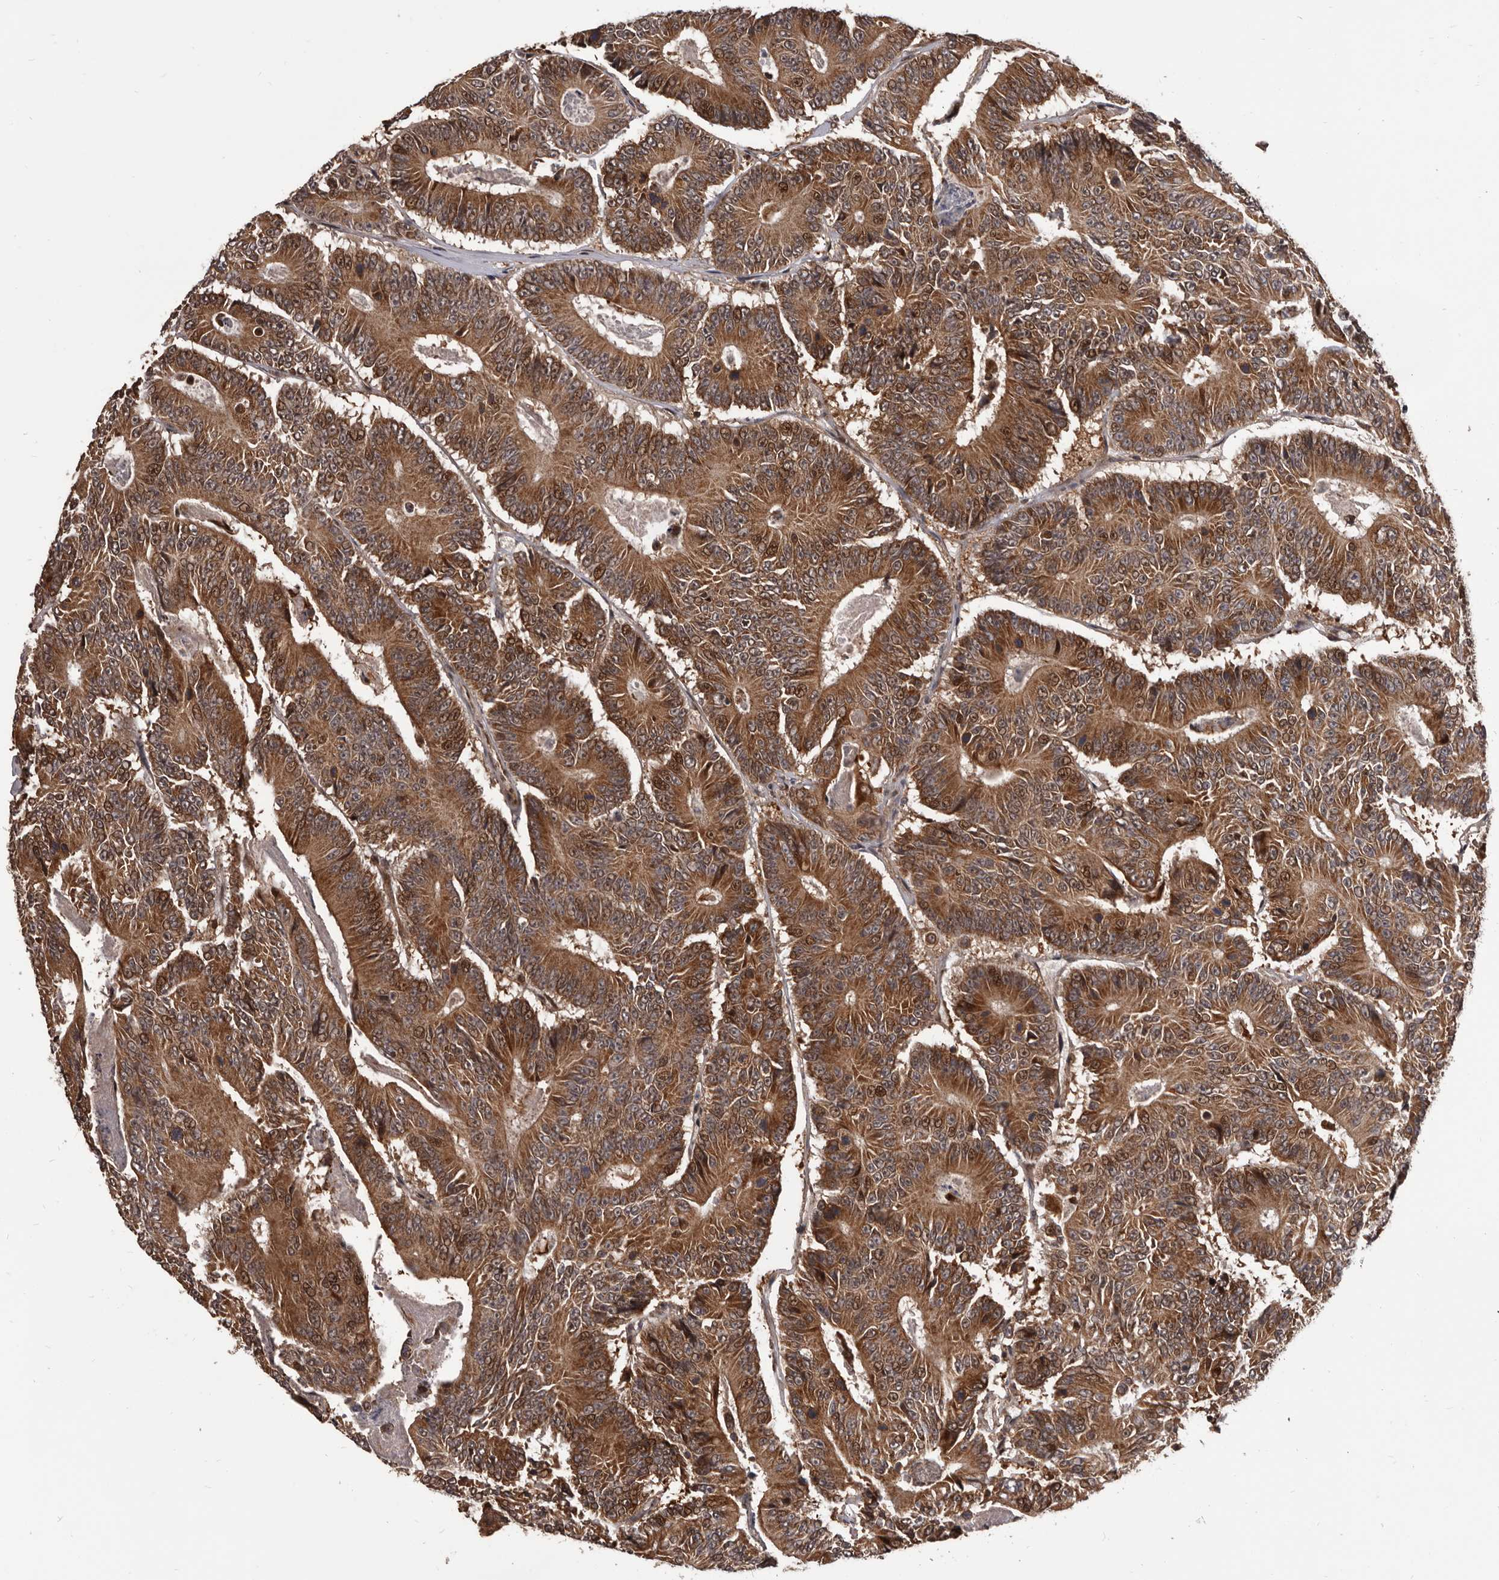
{"staining": {"intensity": "moderate", "quantity": ">75%", "location": "cytoplasmic/membranous,nuclear"}, "tissue": "colorectal cancer", "cell_type": "Tumor cells", "image_type": "cancer", "snomed": [{"axis": "morphology", "description": "Adenocarcinoma, NOS"}, {"axis": "topography", "description": "Colon"}], "caption": "Human colorectal cancer stained with a brown dye exhibits moderate cytoplasmic/membranous and nuclear positive positivity in about >75% of tumor cells.", "gene": "MAP3K14", "patient": {"sex": "male", "age": 83}}